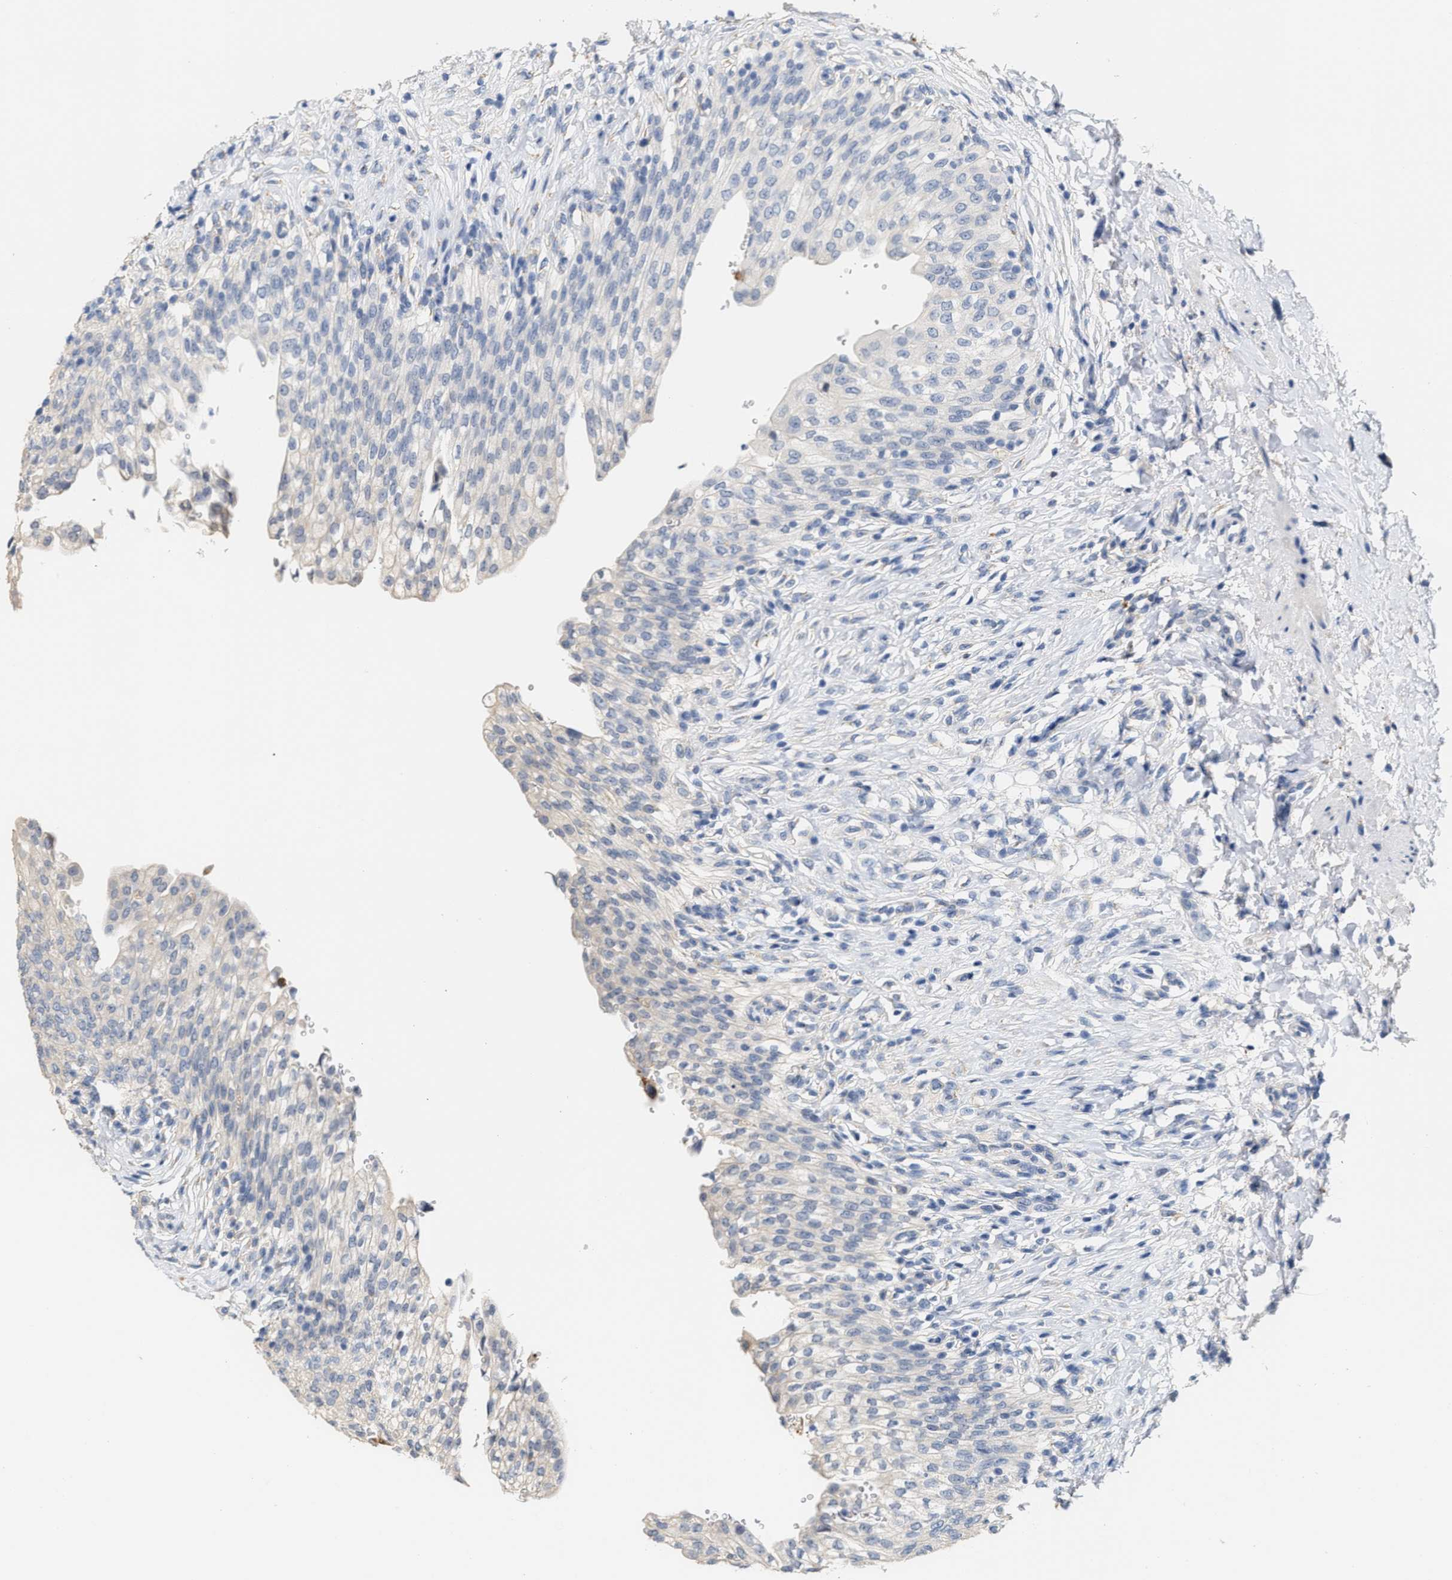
{"staining": {"intensity": "weak", "quantity": "<25%", "location": "cytoplasmic/membranous"}, "tissue": "urinary bladder", "cell_type": "Urothelial cells", "image_type": "normal", "snomed": [{"axis": "morphology", "description": "Urothelial carcinoma, High grade"}, {"axis": "topography", "description": "Urinary bladder"}], "caption": "Micrograph shows no significant protein expression in urothelial cells of normal urinary bladder. (Immunohistochemistry (ihc), brightfield microscopy, high magnification).", "gene": "RYR2", "patient": {"sex": "male", "age": 46}}